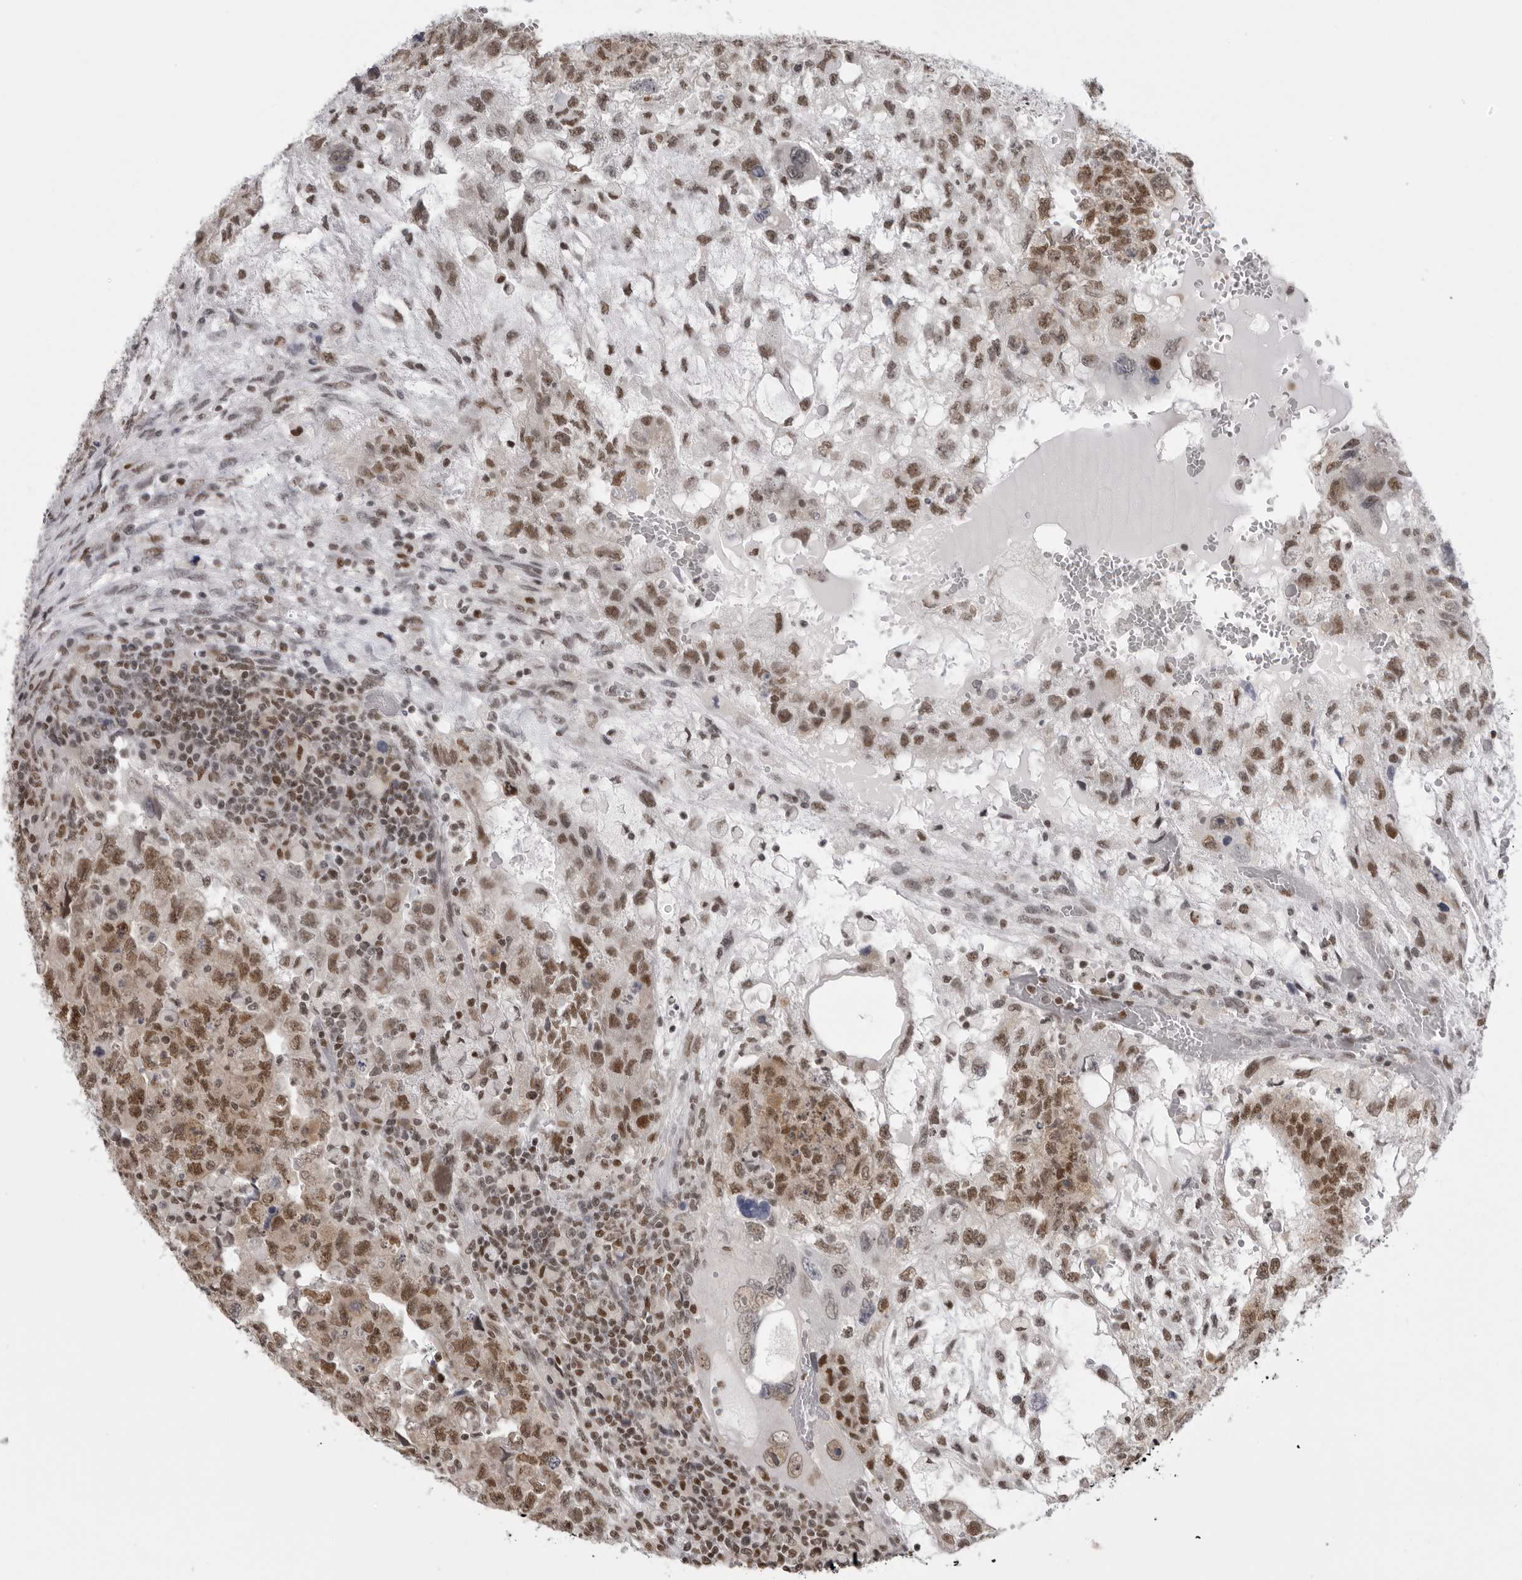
{"staining": {"intensity": "moderate", "quantity": ">75%", "location": "nuclear"}, "tissue": "testis cancer", "cell_type": "Tumor cells", "image_type": "cancer", "snomed": [{"axis": "morphology", "description": "Carcinoma, Embryonal, NOS"}, {"axis": "topography", "description": "Testis"}], "caption": "Embryonal carcinoma (testis) tissue displays moderate nuclear expression in about >75% of tumor cells, visualized by immunohistochemistry.", "gene": "RPA2", "patient": {"sex": "male", "age": 36}}